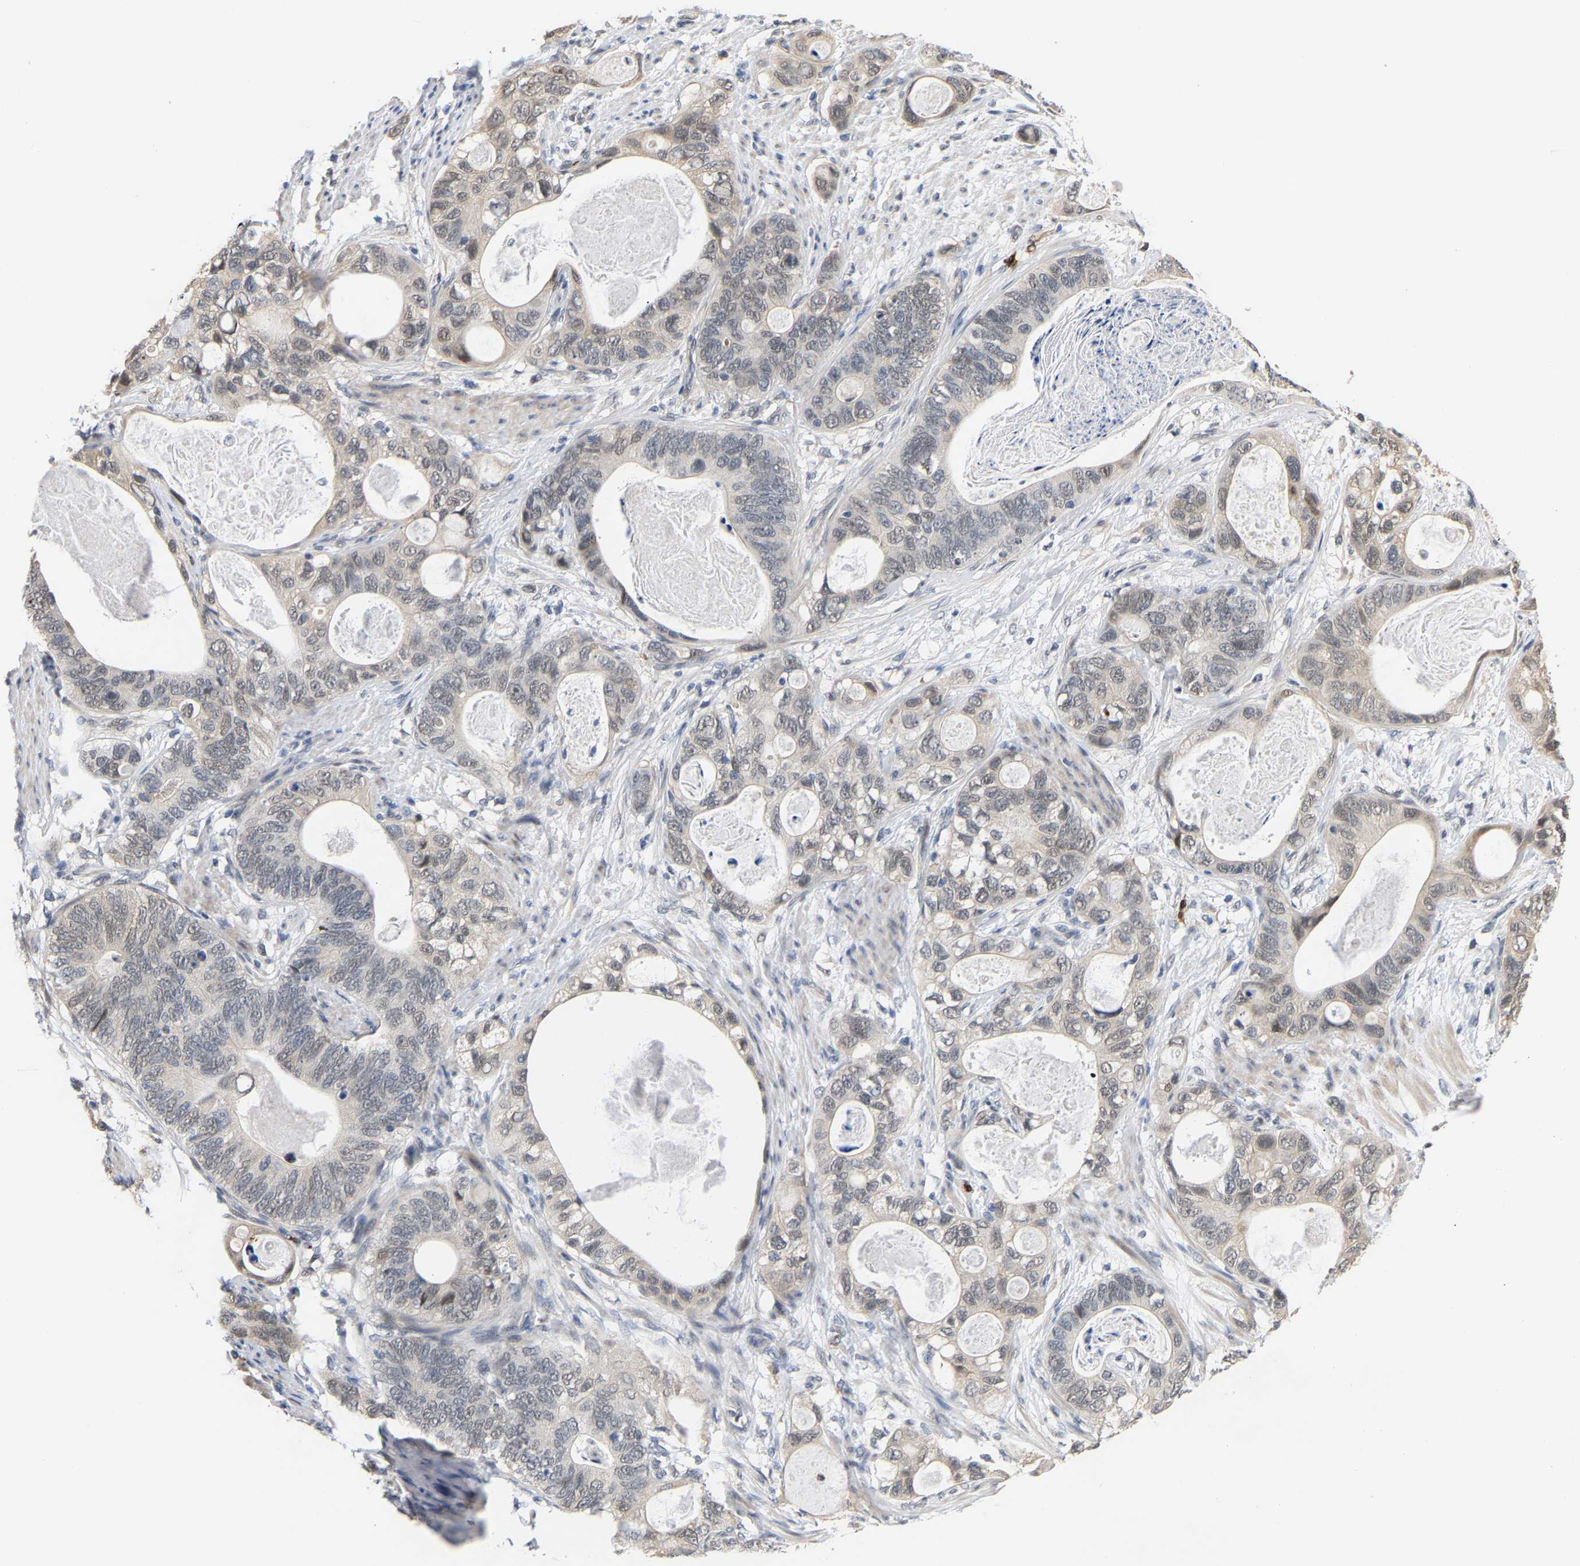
{"staining": {"intensity": "weak", "quantity": "<25%", "location": "cytoplasmic/membranous"}, "tissue": "stomach cancer", "cell_type": "Tumor cells", "image_type": "cancer", "snomed": [{"axis": "morphology", "description": "Normal tissue, NOS"}, {"axis": "morphology", "description": "Adenocarcinoma, NOS"}, {"axis": "topography", "description": "Stomach"}], "caption": "This is an immunohistochemistry micrograph of human stomach cancer (adenocarcinoma). There is no staining in tumor cells.", "gene": "TDRD7", "patient": {"sex": "female", "age": 89}}